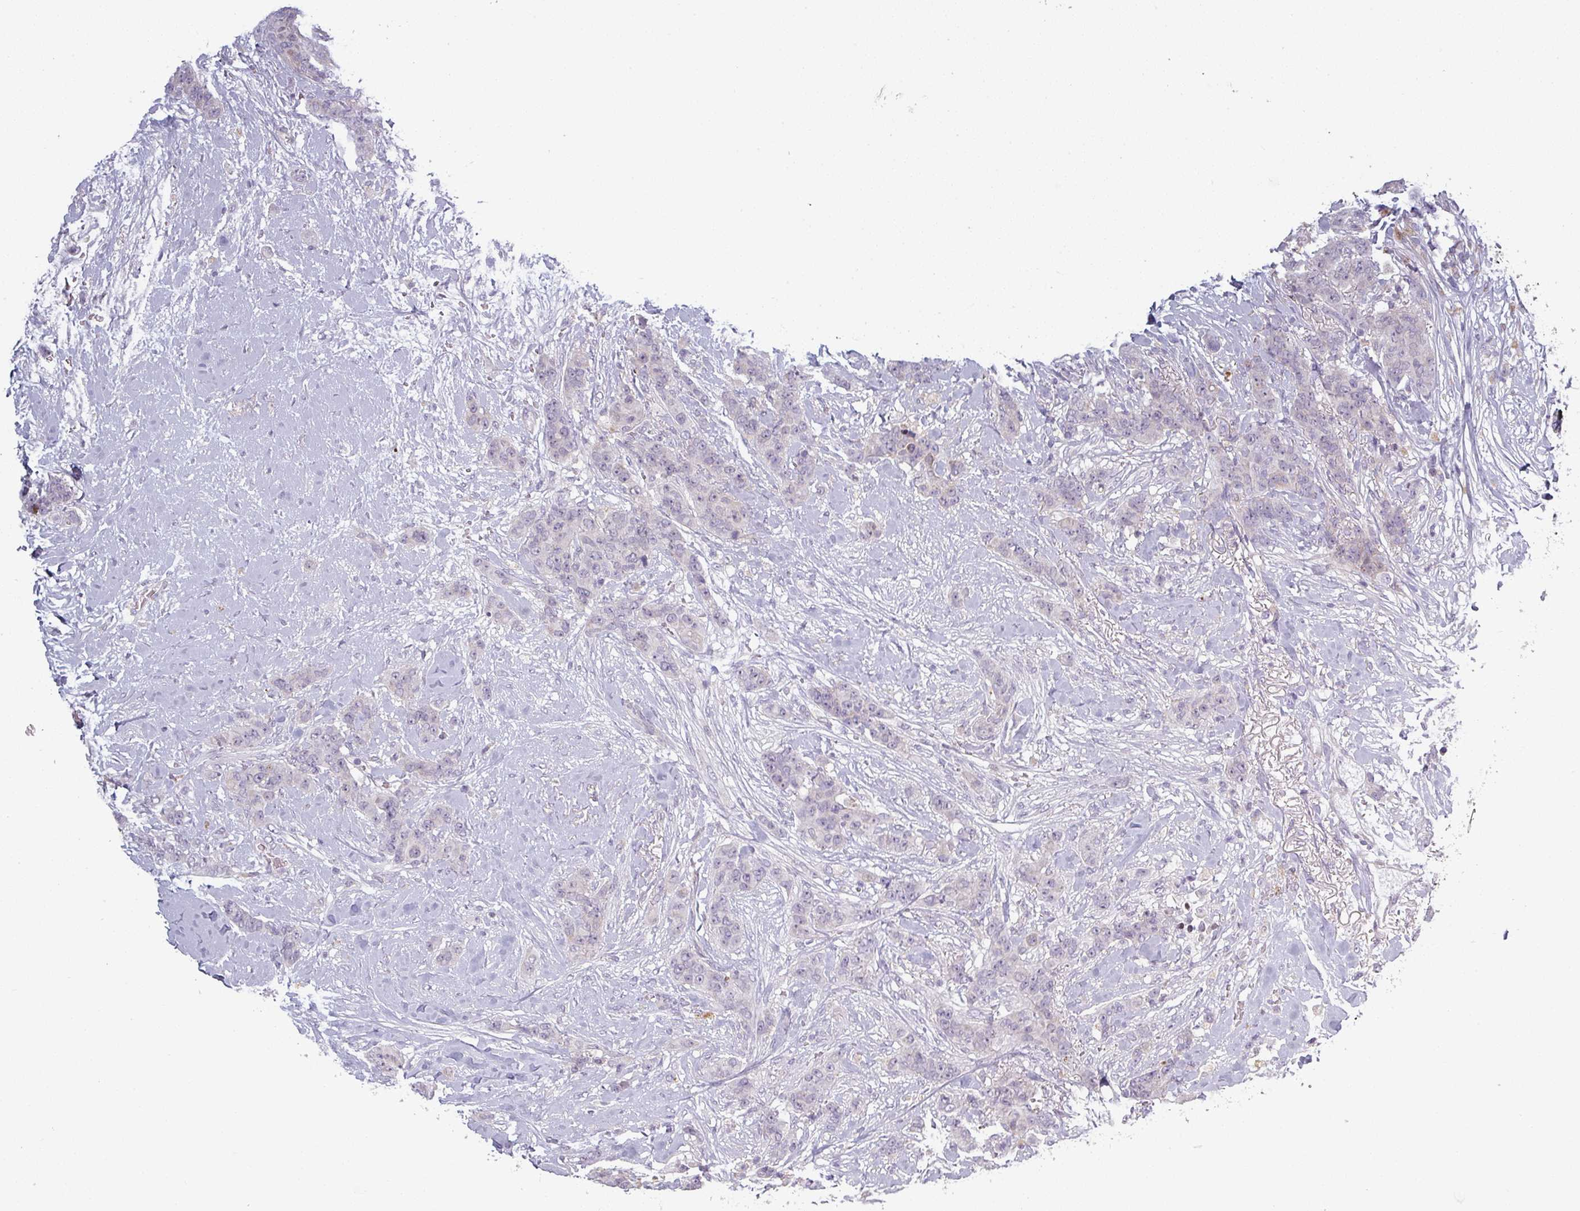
{"staining": {"intensity": "negative", "quantity": "none", "location": "none"}, "tissue": "breast cancer", "cell_type": "Tumor cells", "image_type": "cancer", "snomed": [{"axis": "morphology", "description": "Duct carcinoma"}, {"axis": "topography", "description": "Breast"}], "caption": "Tumor cells are negative for brown protein staining in breast invasive ductal carcinoma.", "gene": "C2orf16", "patient": {"sex": "female", "age": 40}}